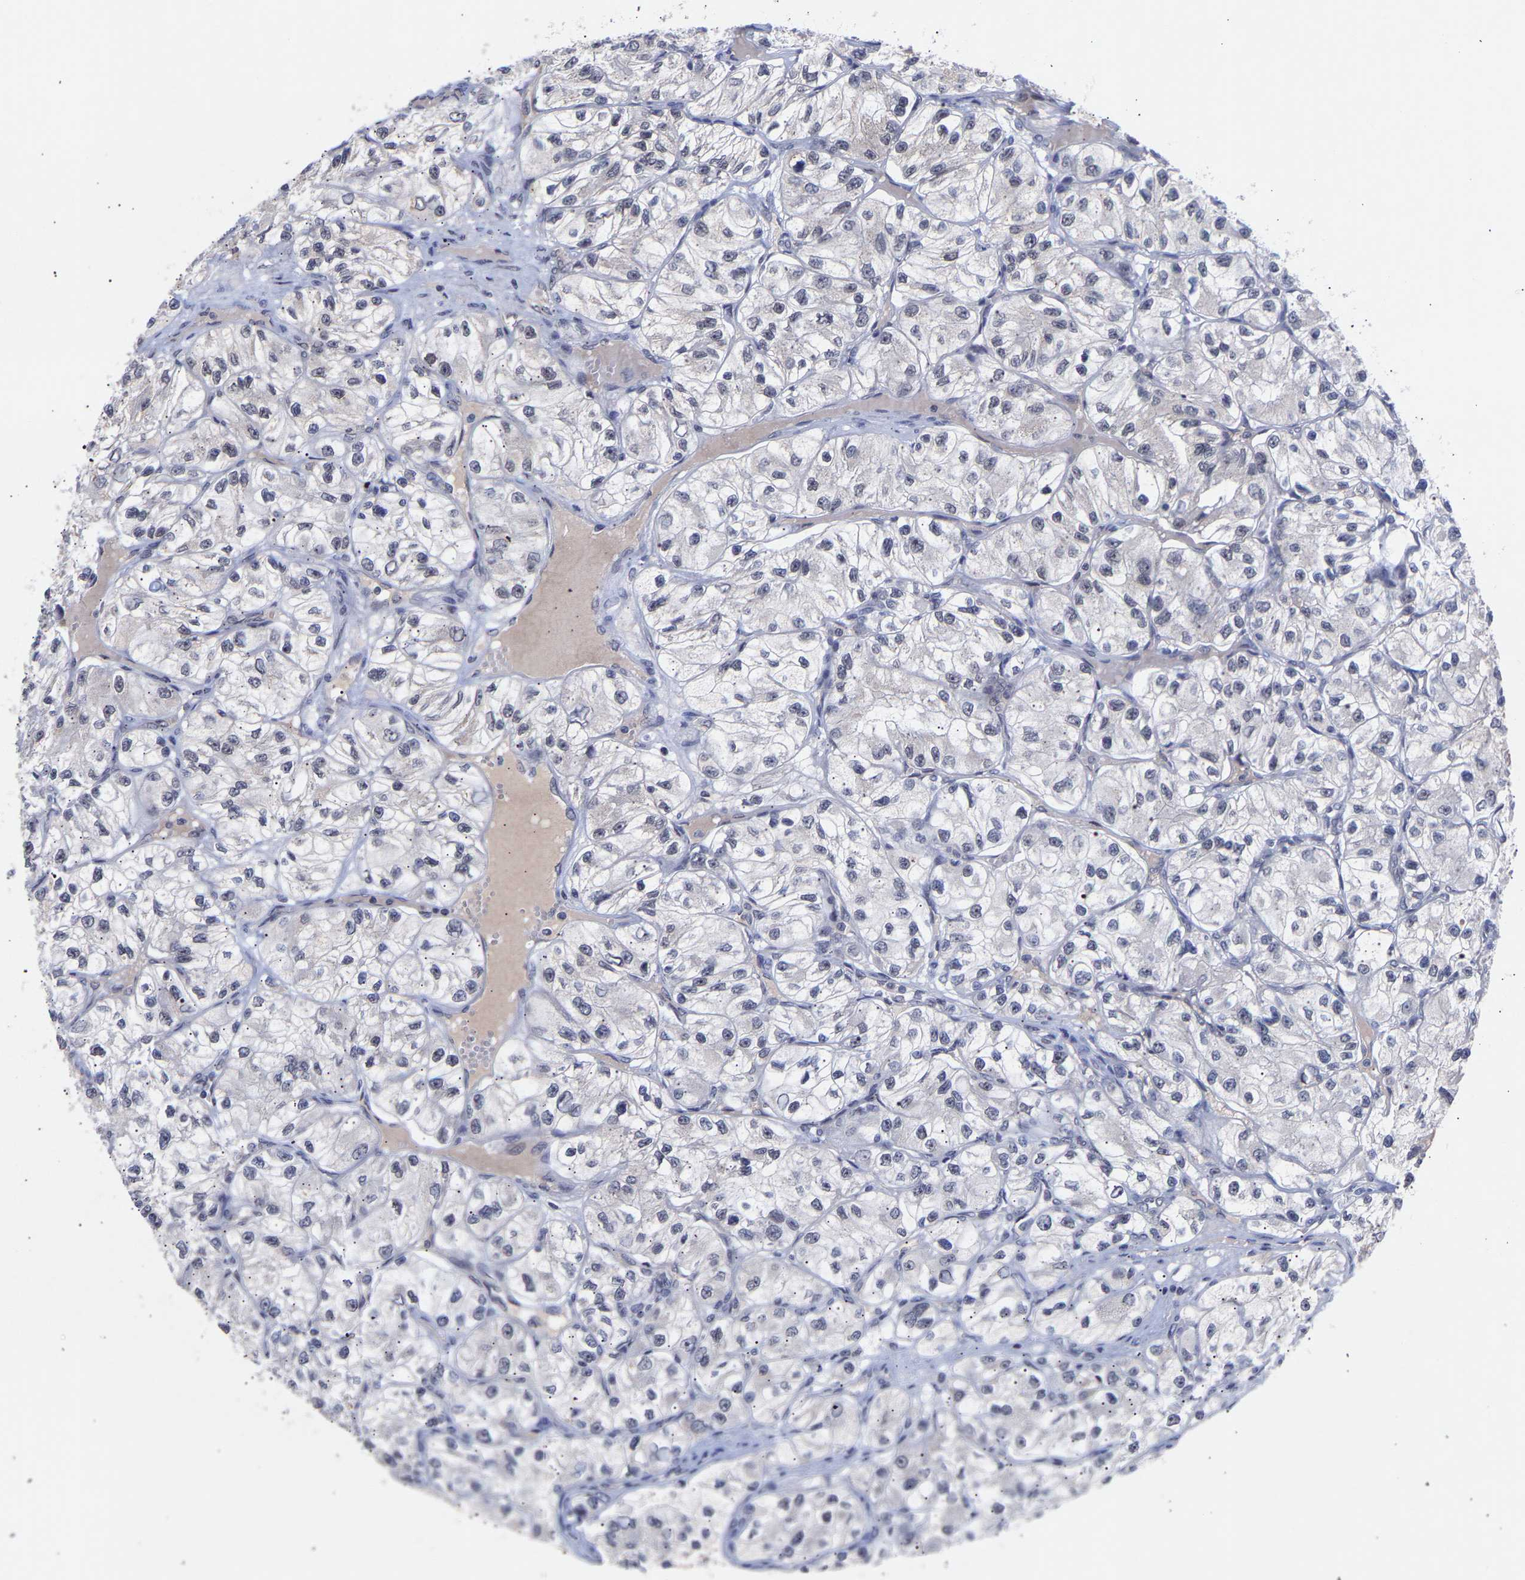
{"staining": {"intensity": "strong", "quantity": "<25%", "location": "nuclear"}, "tissue": "renal cancer", "cell_type": "Tumor cells", "image_type": "cancer", "snomed": [{"axis": "morphology", "description": "Adenocarcinoma, NOS"}, {"axis": "topography", "description": "Kidney"}], "caption": "The image shows immunohistochemical staining of renal adenocarcinoma. There is strong nuclear expression is appreciated in about <25% of tumor cells. (IHC, brightfield microscopy, high magnification).", "gene": "RBM15", "patient": {"sex": "female", "age": 57}}